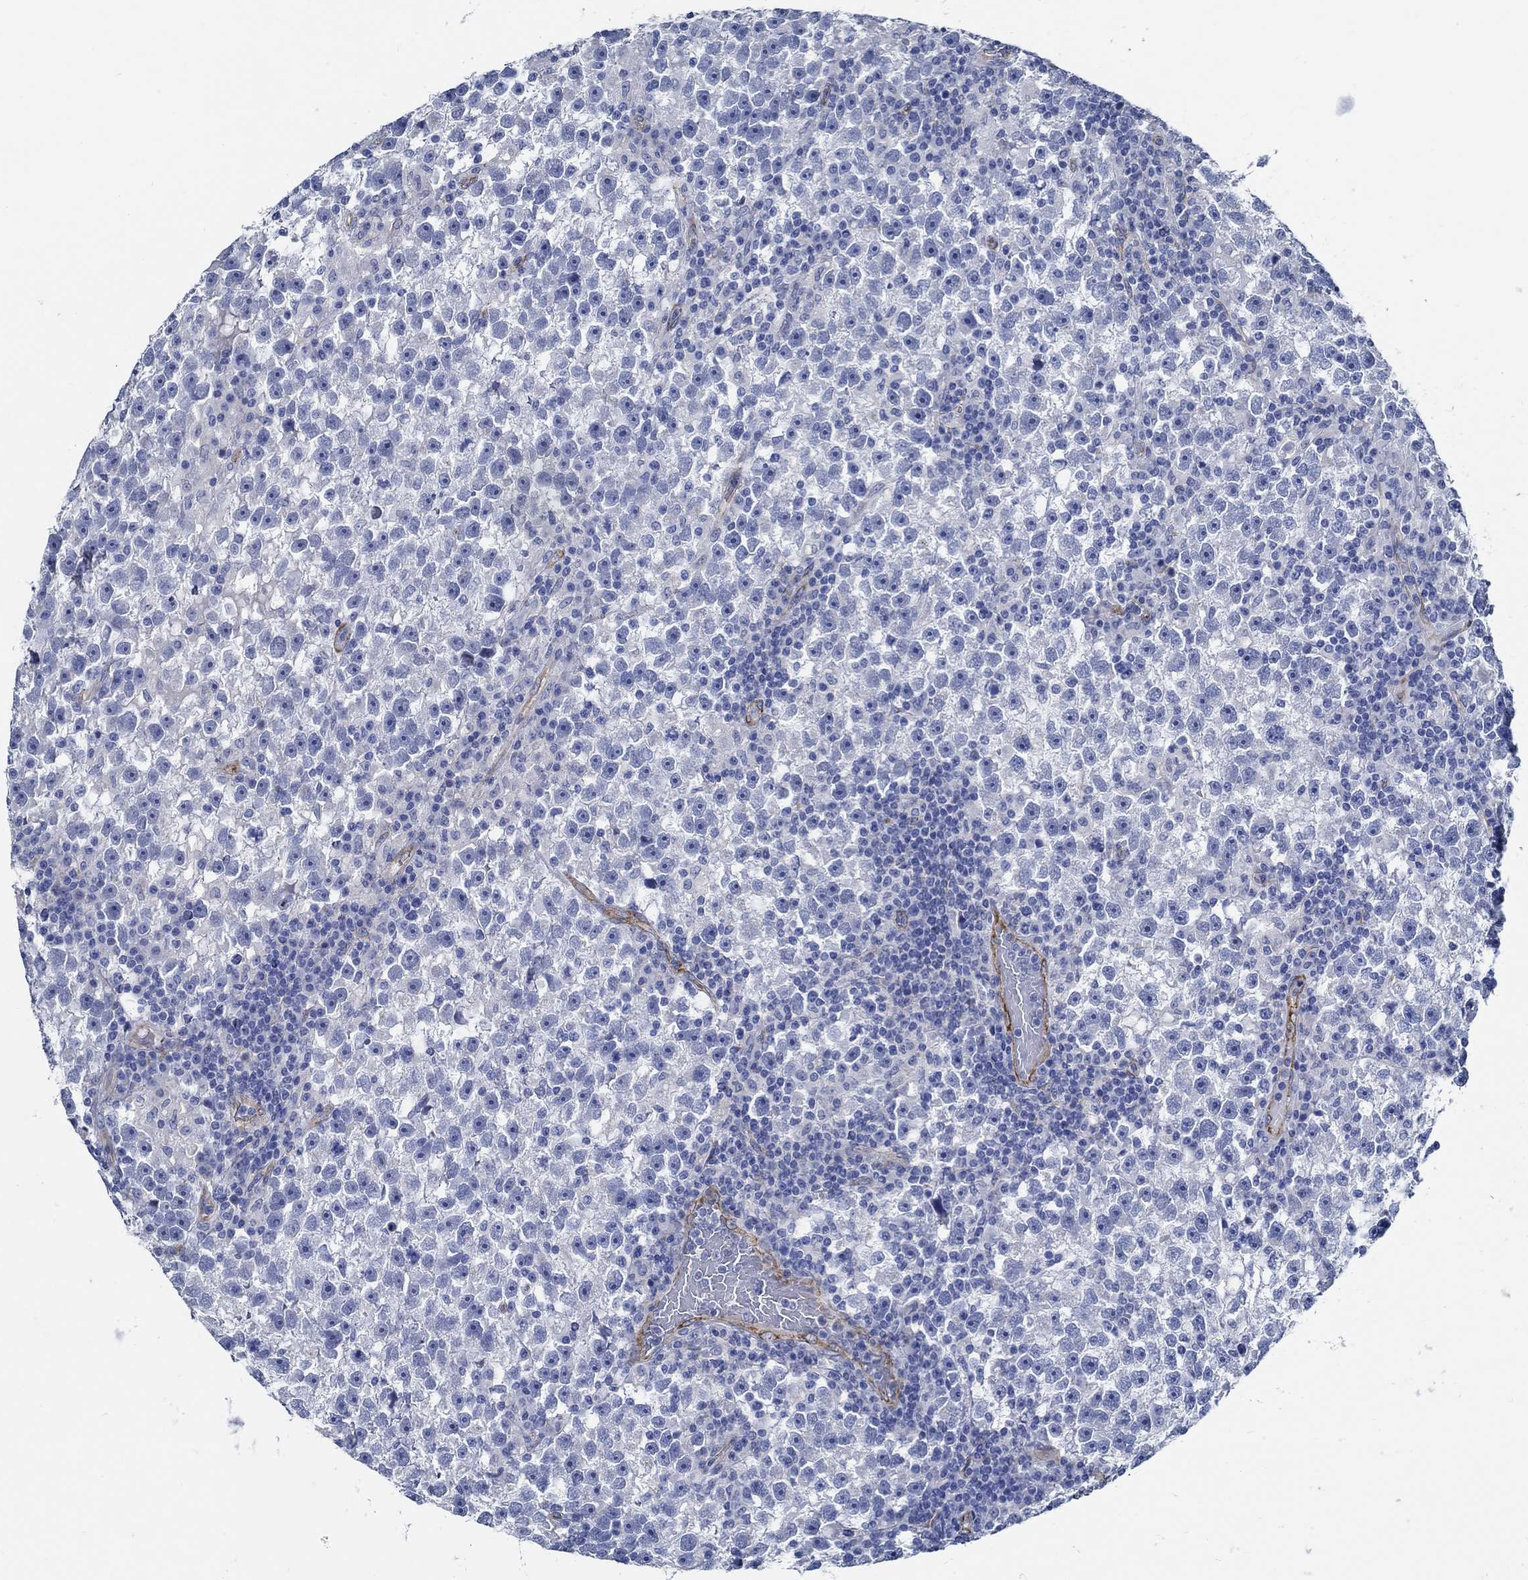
{"staining": {"intensity": "negative", "quantity": "none", "location": "none"}, "tissue": "testis cancer", "cell_type": "Tumor cells", "image_type": "cancer", "snomed": [{"axis": "morphology", "description": "Seminoma, NOS"}, {"axis": "topography", "description": "Testis"}], "caption": "Testis cancer (seminoma) was stained to show a protein in brown. There is no significant staining in tumor cells.", "gene": "HECW2", "patient": {"sex": "male", "age": 47}}